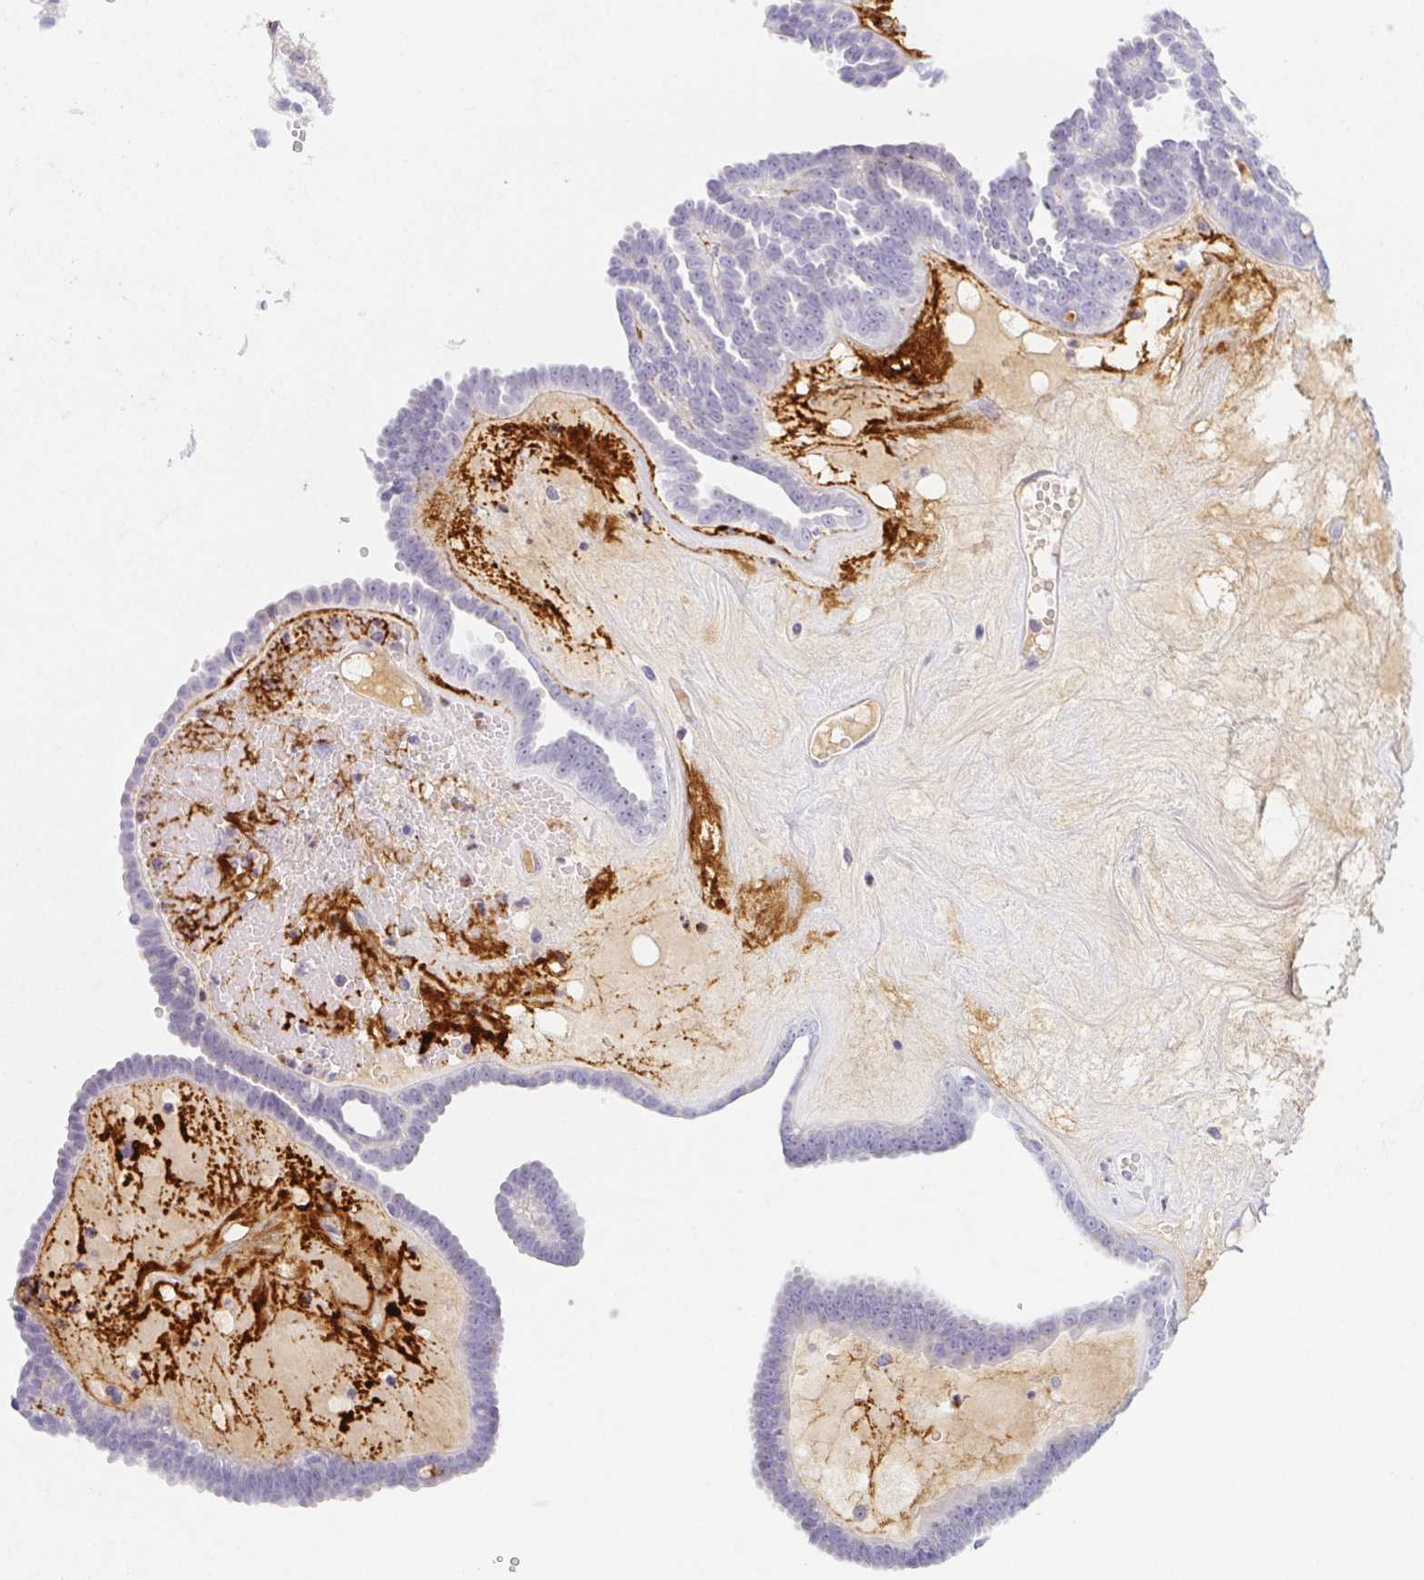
{"staining": {"intensity": "negative", "quantity": "none", "location": "none"}, "tissue": "ovarian cancer", "cell_type": "Tumor cells", "image_type": "cancer", "snomed": [{"axis": "morphology", "description": "Cystadenocarcinoma, serous, NOS"}, {"axis": "topography", "description": "Ovary"}], "caption": "Ovarian serous cystadenocarcinoma was stained to show a protein in brown. There is no significant positivity in tumor cells.", "gene": "ITIH2", "patient": {"sex": "female", "age": 71}}